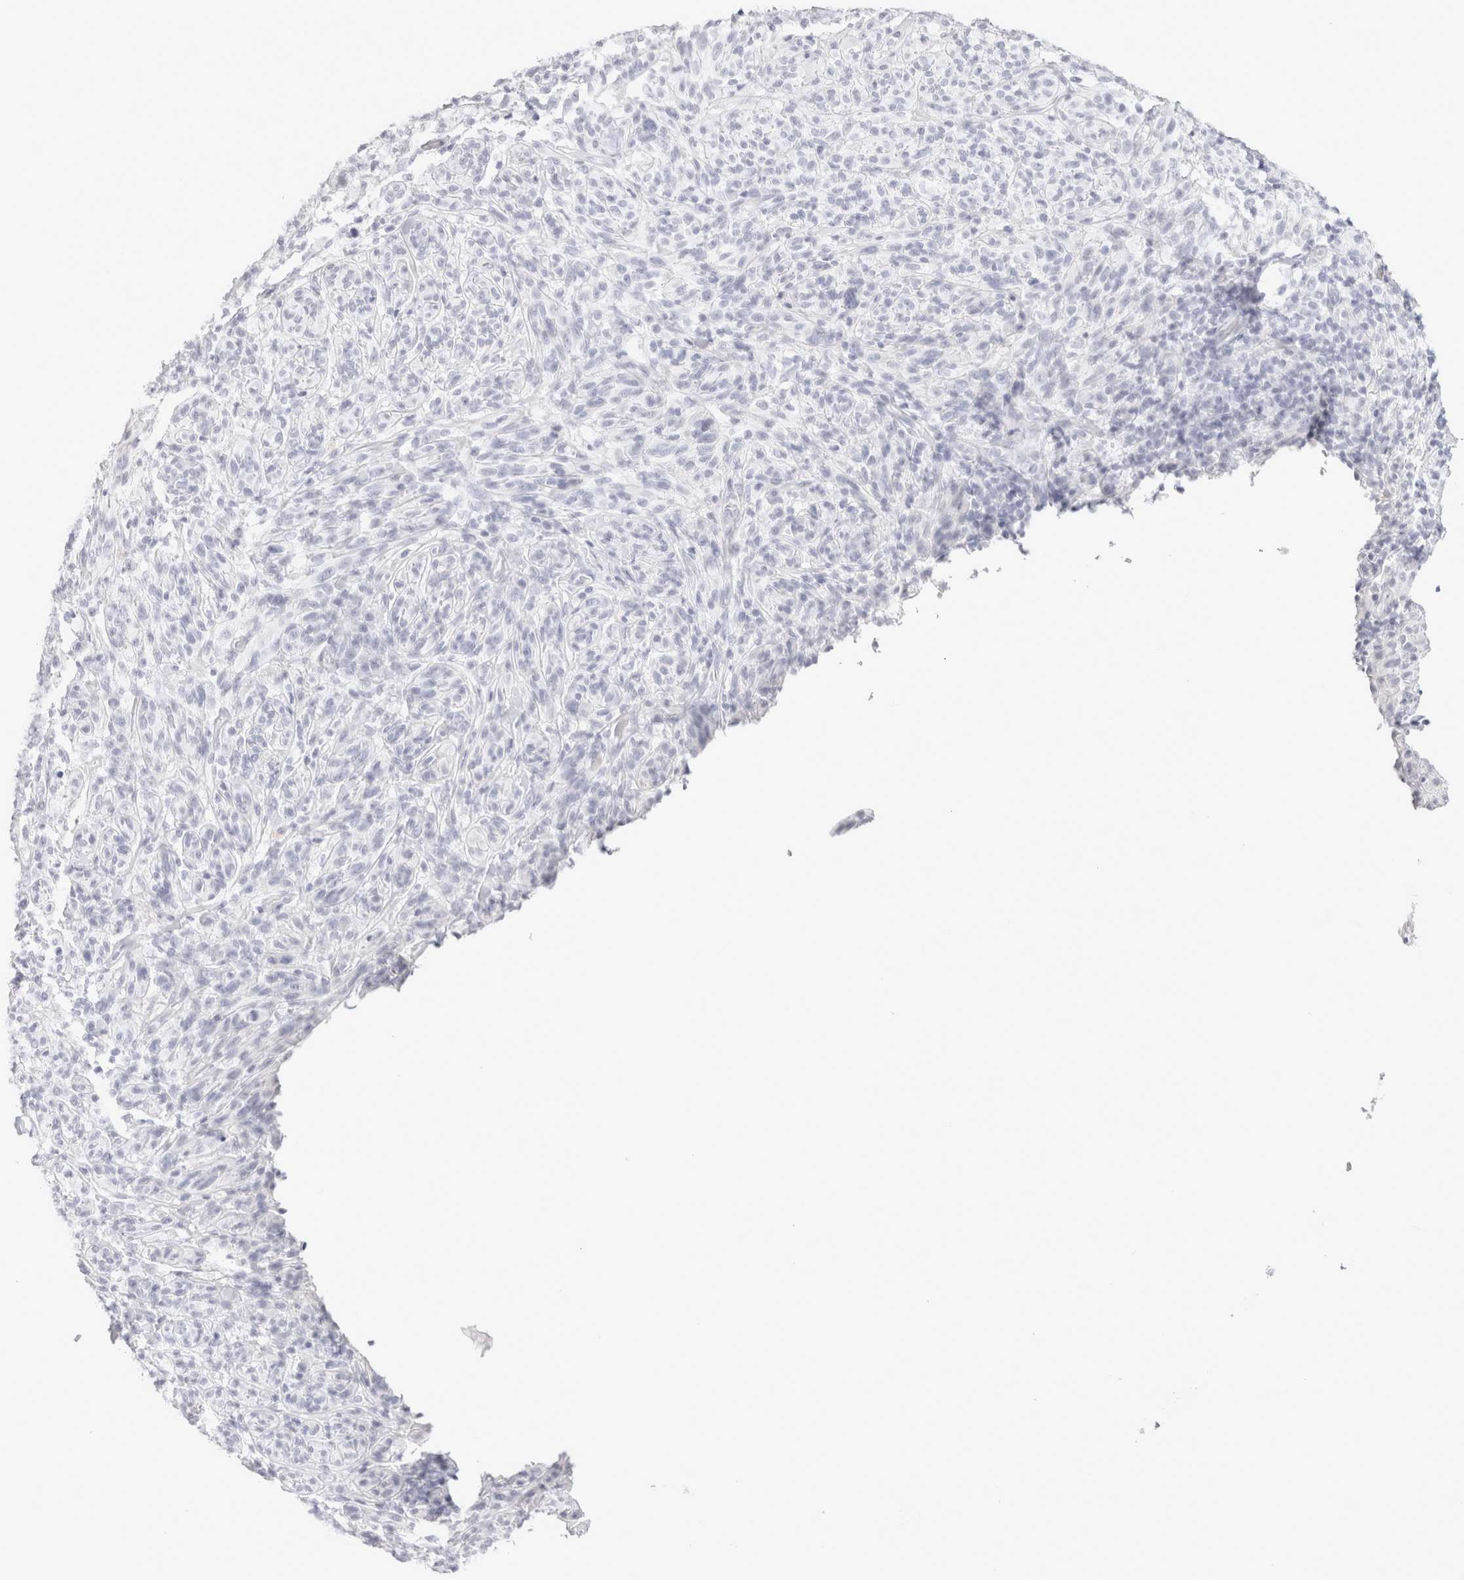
{"staining": {"intensity": "negative", "quantity": "none", "location": "none"}, "tissue": "melanoma", "cell_type": "Tumor cells", "image_type": "cancer", "snomed": [{"axis": "morphology", "description": "Malignant melanoma, NOS"}, {"axis": "topography", "description": "Skin of head"}], "caption": "The image displays no significant positivity in tumor cells of malignant melanoma.", "gene": "GARIN1A", "patient": {"sex": "male", "age": 96}}